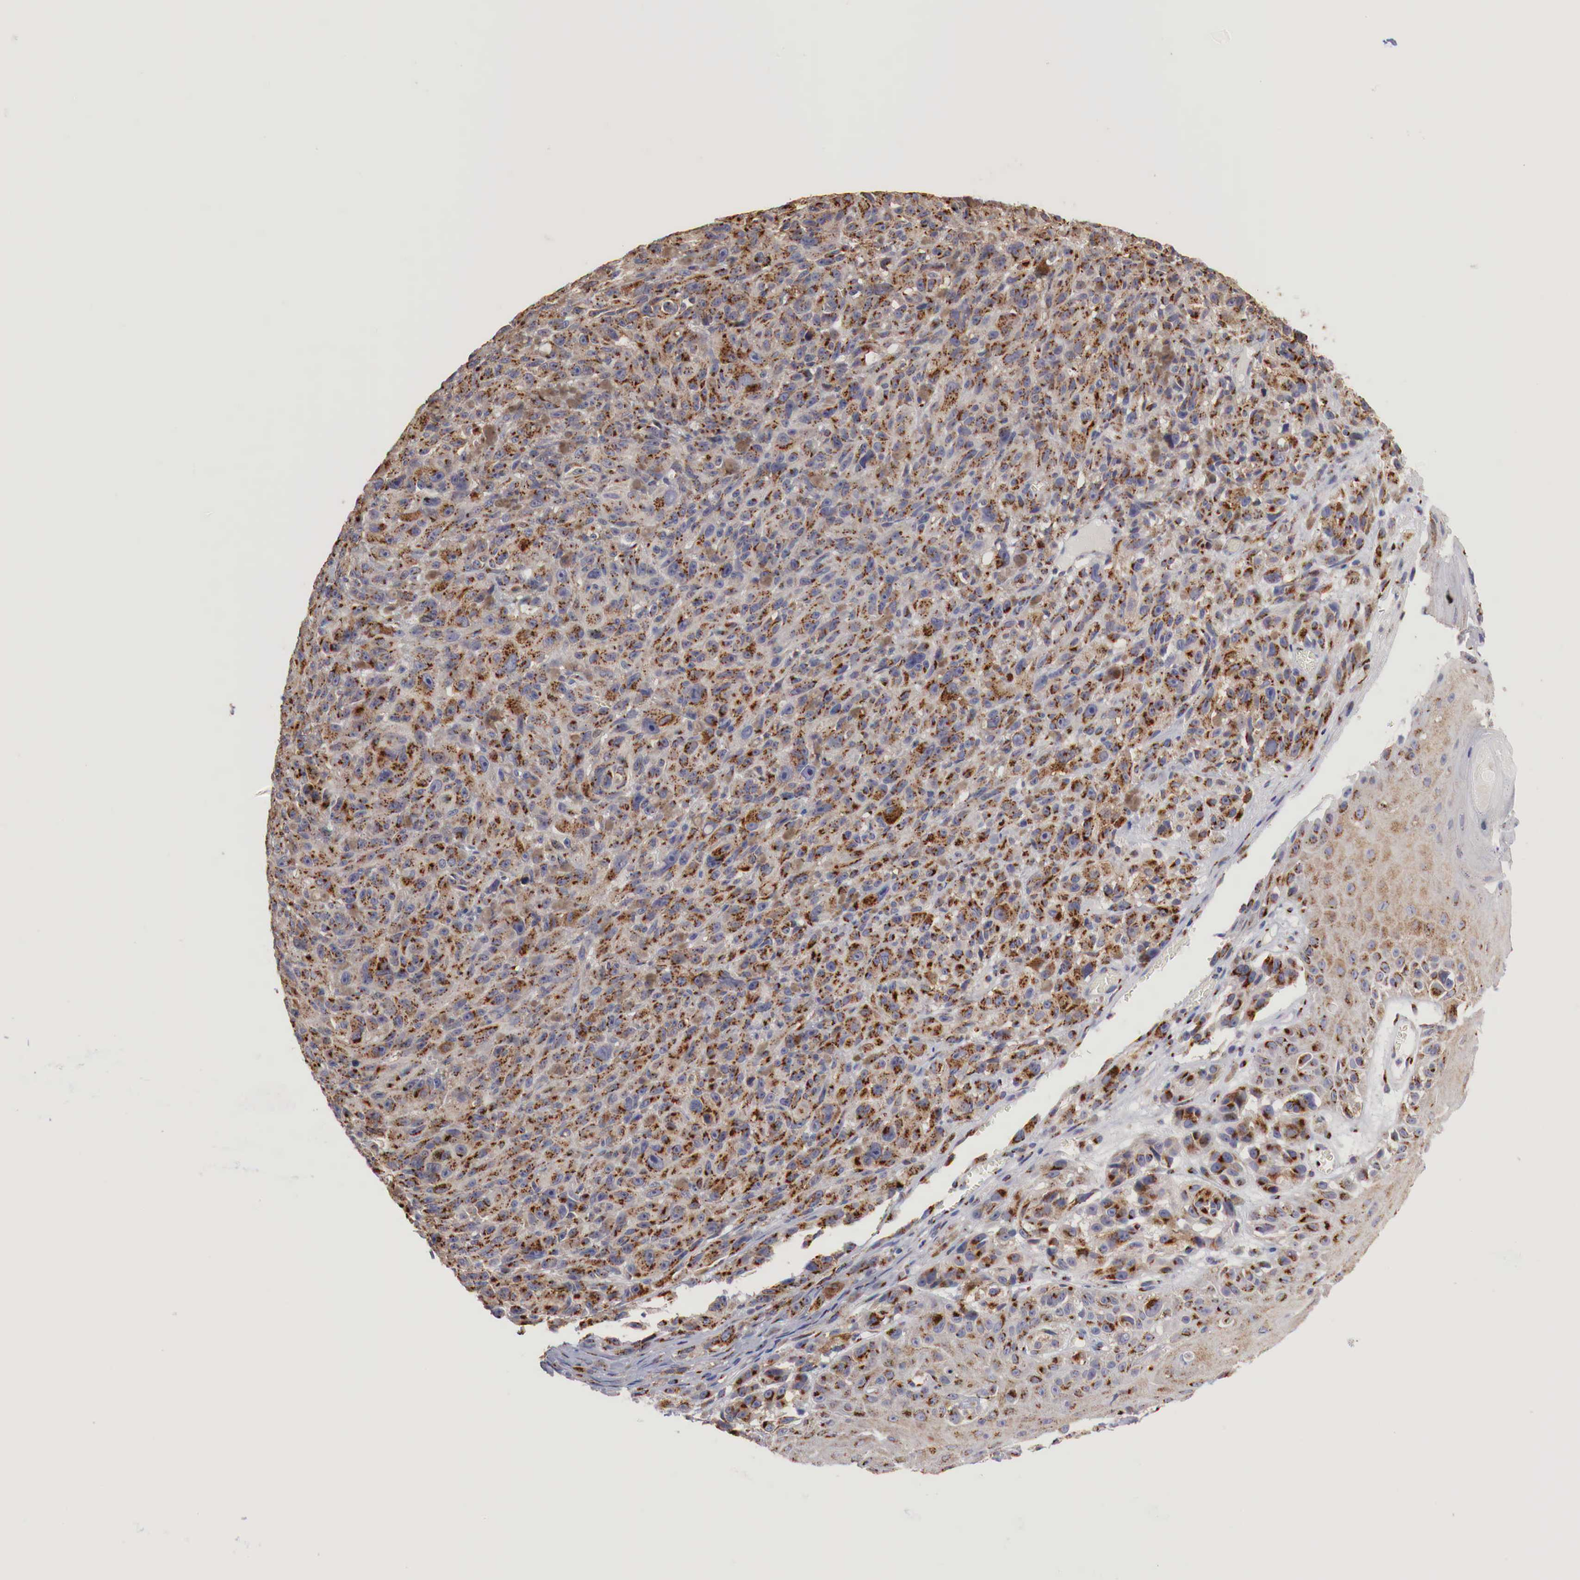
{"staining": {"intensity": "strong", "quantity": ">75%", "location": "cytoplasmic/membranous"}, "tissue": "melanoma", "cell_type": "Tumor cells", "image_type": "cancer", "snomed": [{"axis": "morphology", "description": "Malignant melanoma, NOS"}, {"axis": "topography", "description": "Skin"}], "caption": "Brown immunohistochemical staining in human melanoma displays strong cytoplasmic/membranous expression in about >75% of tumor cells. The staining was performed using DAB (3,3'-diaminobenzidine) to visualize the protein expression in brown, while the nuclei were stained in blue with hematoxylin (Magnification: 20x).", "gene": "SYAP1", "patient": {"sex": "male", "age": 67}}